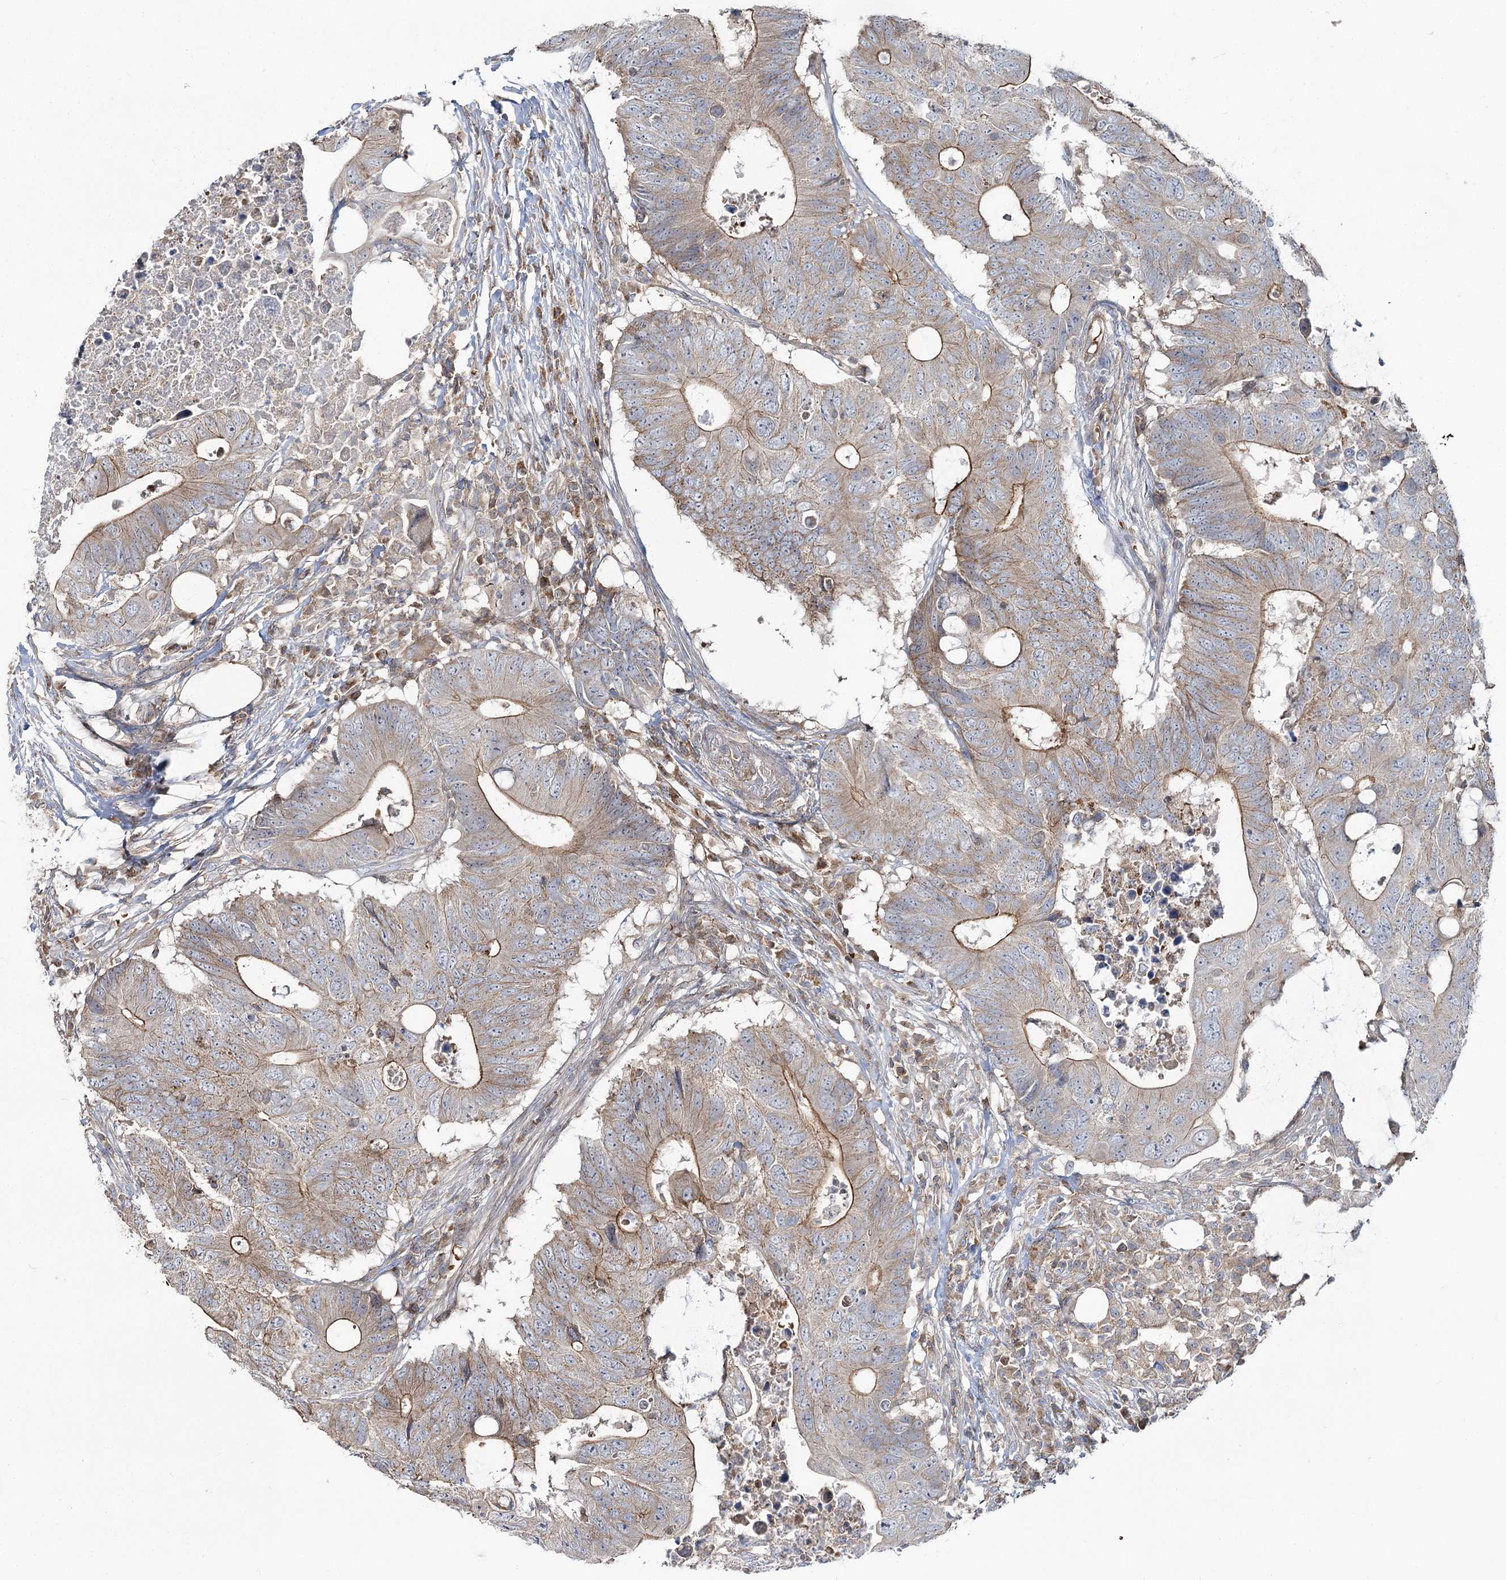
{"staining": {"intensity": "weak", "quantity": ">75%", "location": "cytoplasmic/membranous"}, "tissue": "colorectal cancer", "cell_type": "Tumor cells", "image_type": "cancer", "snomed": [{"axis": "morphology", "description": "Adenocarcinoma, NOS"}, {"axis": "topography", "description": "Colon"}], "caption": "A micrograph of colorectal cancer (adenocarcinoma) stained for a protein displays weak cytoplasmic/membranous brown staining in tumor cells. The staining was performed using DAB, with brown indicating positive protein expression. Nuclei are stained blue with hematoxylin.", "gene": "PCBD2", "patient": {"sex": "male", "age": 71}}